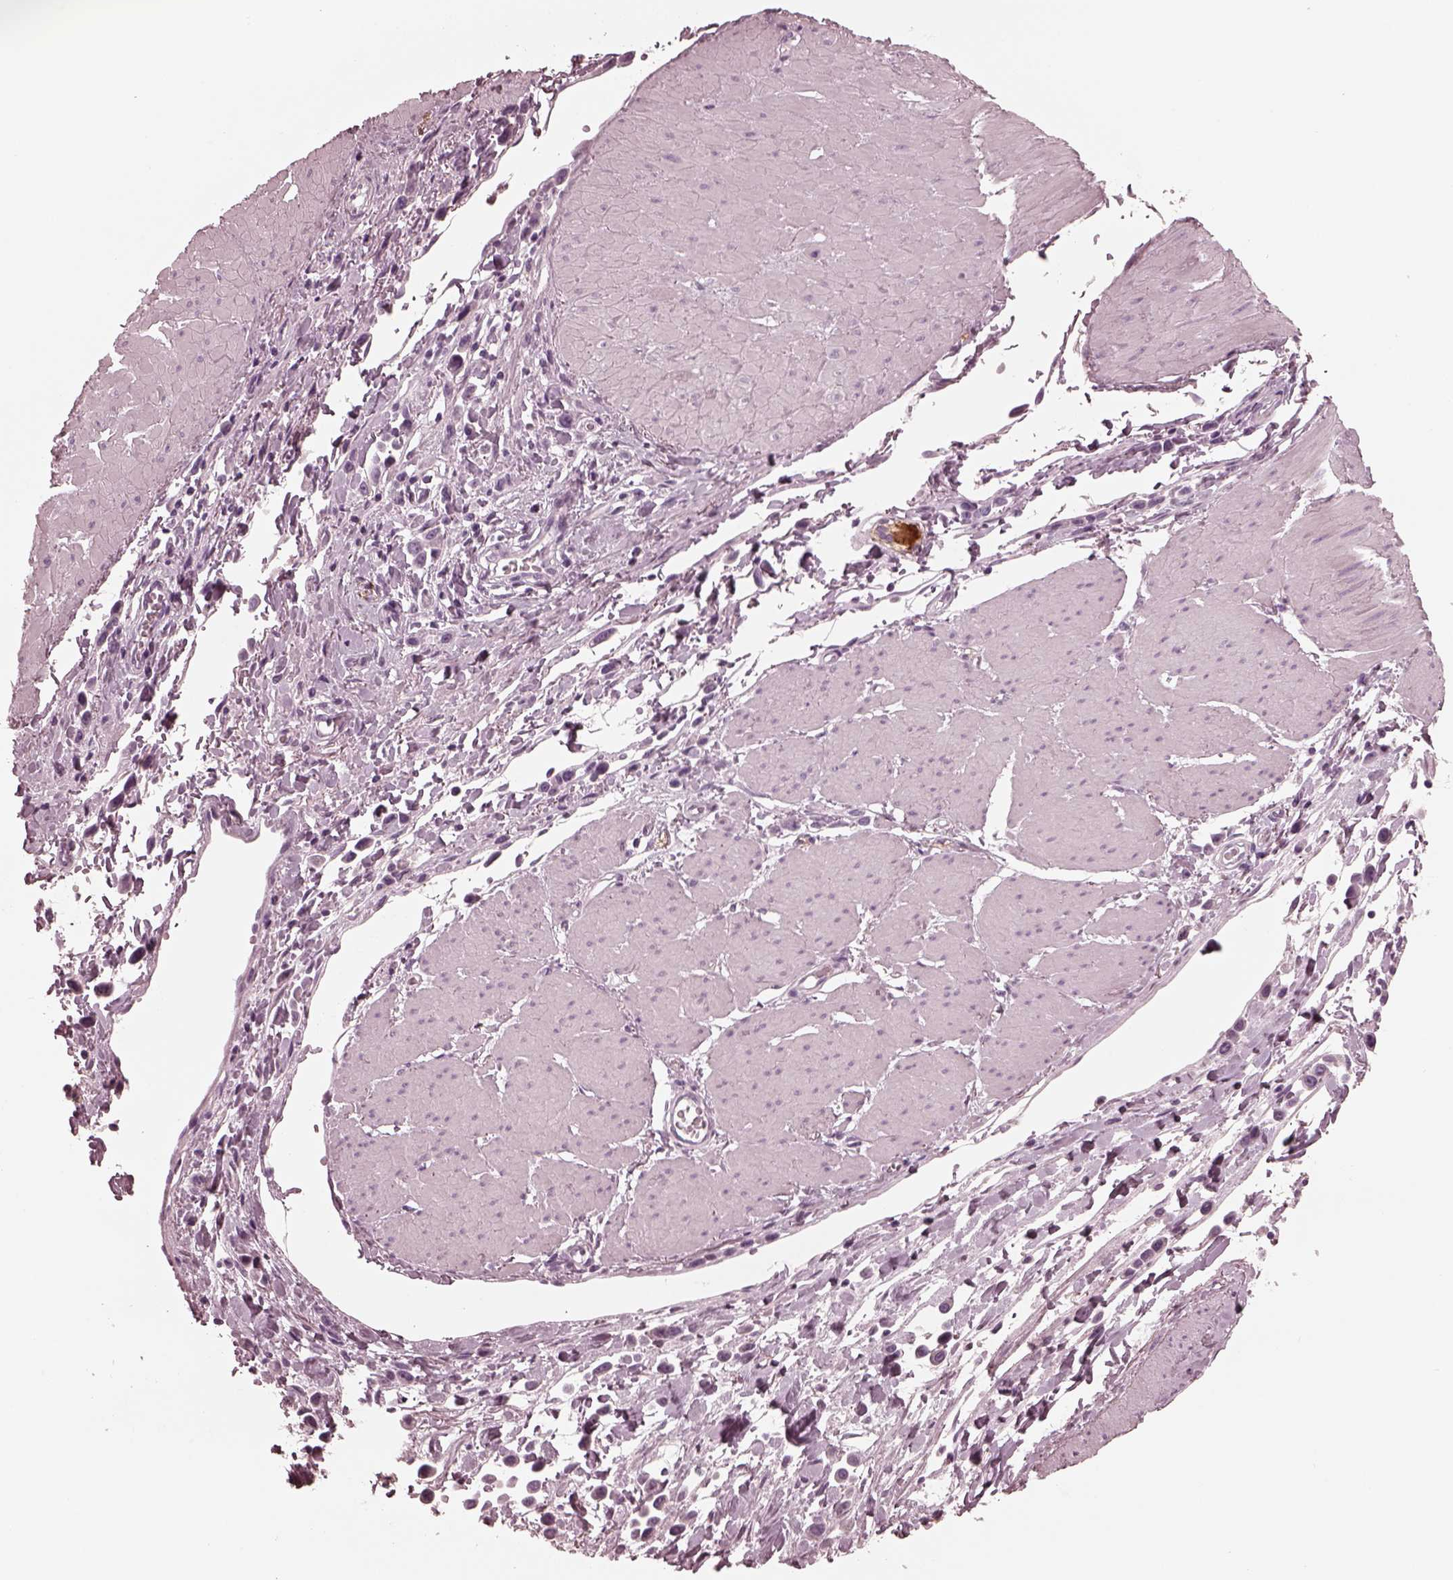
{"staining": {"intensity": "negative", "quantity": "none", "location": "none"}, "tissue": "stomach cancer", "cell_type": "Tumor cells", "image_type": "cancer", "snomed": [{"axis": "morphology", "description": "Adenocarcinoma, NOS"}, {"axis": "topography", "description": "Stomach"}], "caption": "Micrograph shows no significant protein positivity in tumor cells of stomach adenocarcinoma.", "gene": "GRM6", "patient": {"sex": "male", "age": 47}}